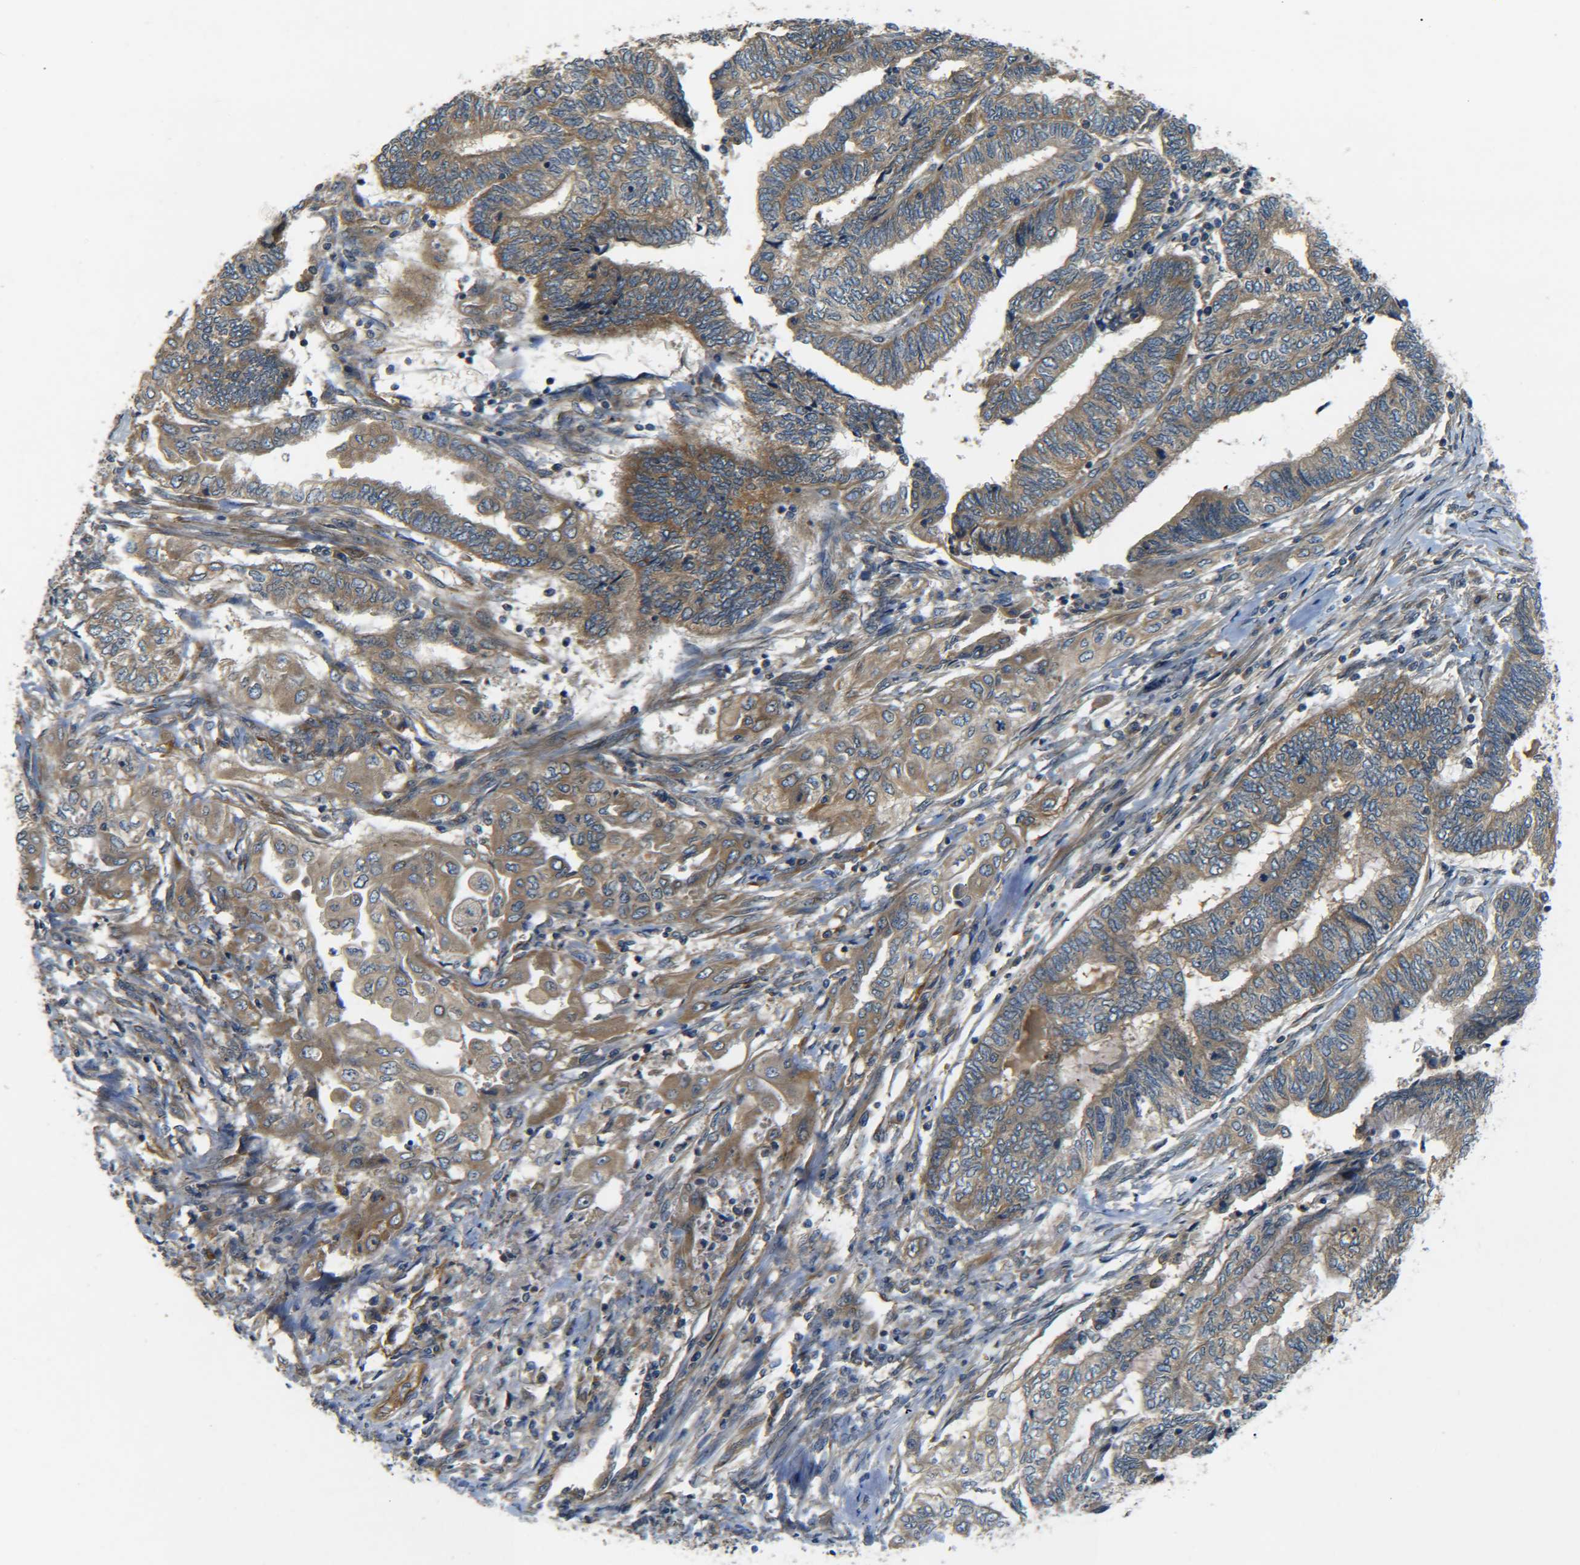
{"staining": {"intensity": "moderate", "quantity": ">75%", "location": "cytoplasmic/membranous"}, "tissue": "endometrial cancer", "cell_type": "Tumor cells", "image_type": "cancer", "snomed": [{"axis": "morphology", "description": "Adenocarcinoma, NOS"}, {"axis": "topography", "description": "Uterus"}, {"axis": "topography", "description": "Endometrium"}], "caption": "Adenocarcinoma (endometrial) stained for a protein (brown) reveals moderate cytoplasmic/membranous positive positivity in approximately >75% of tumor cells.", "gene": "LRCH3", "patient": {"sex": "female", "age": 70}}